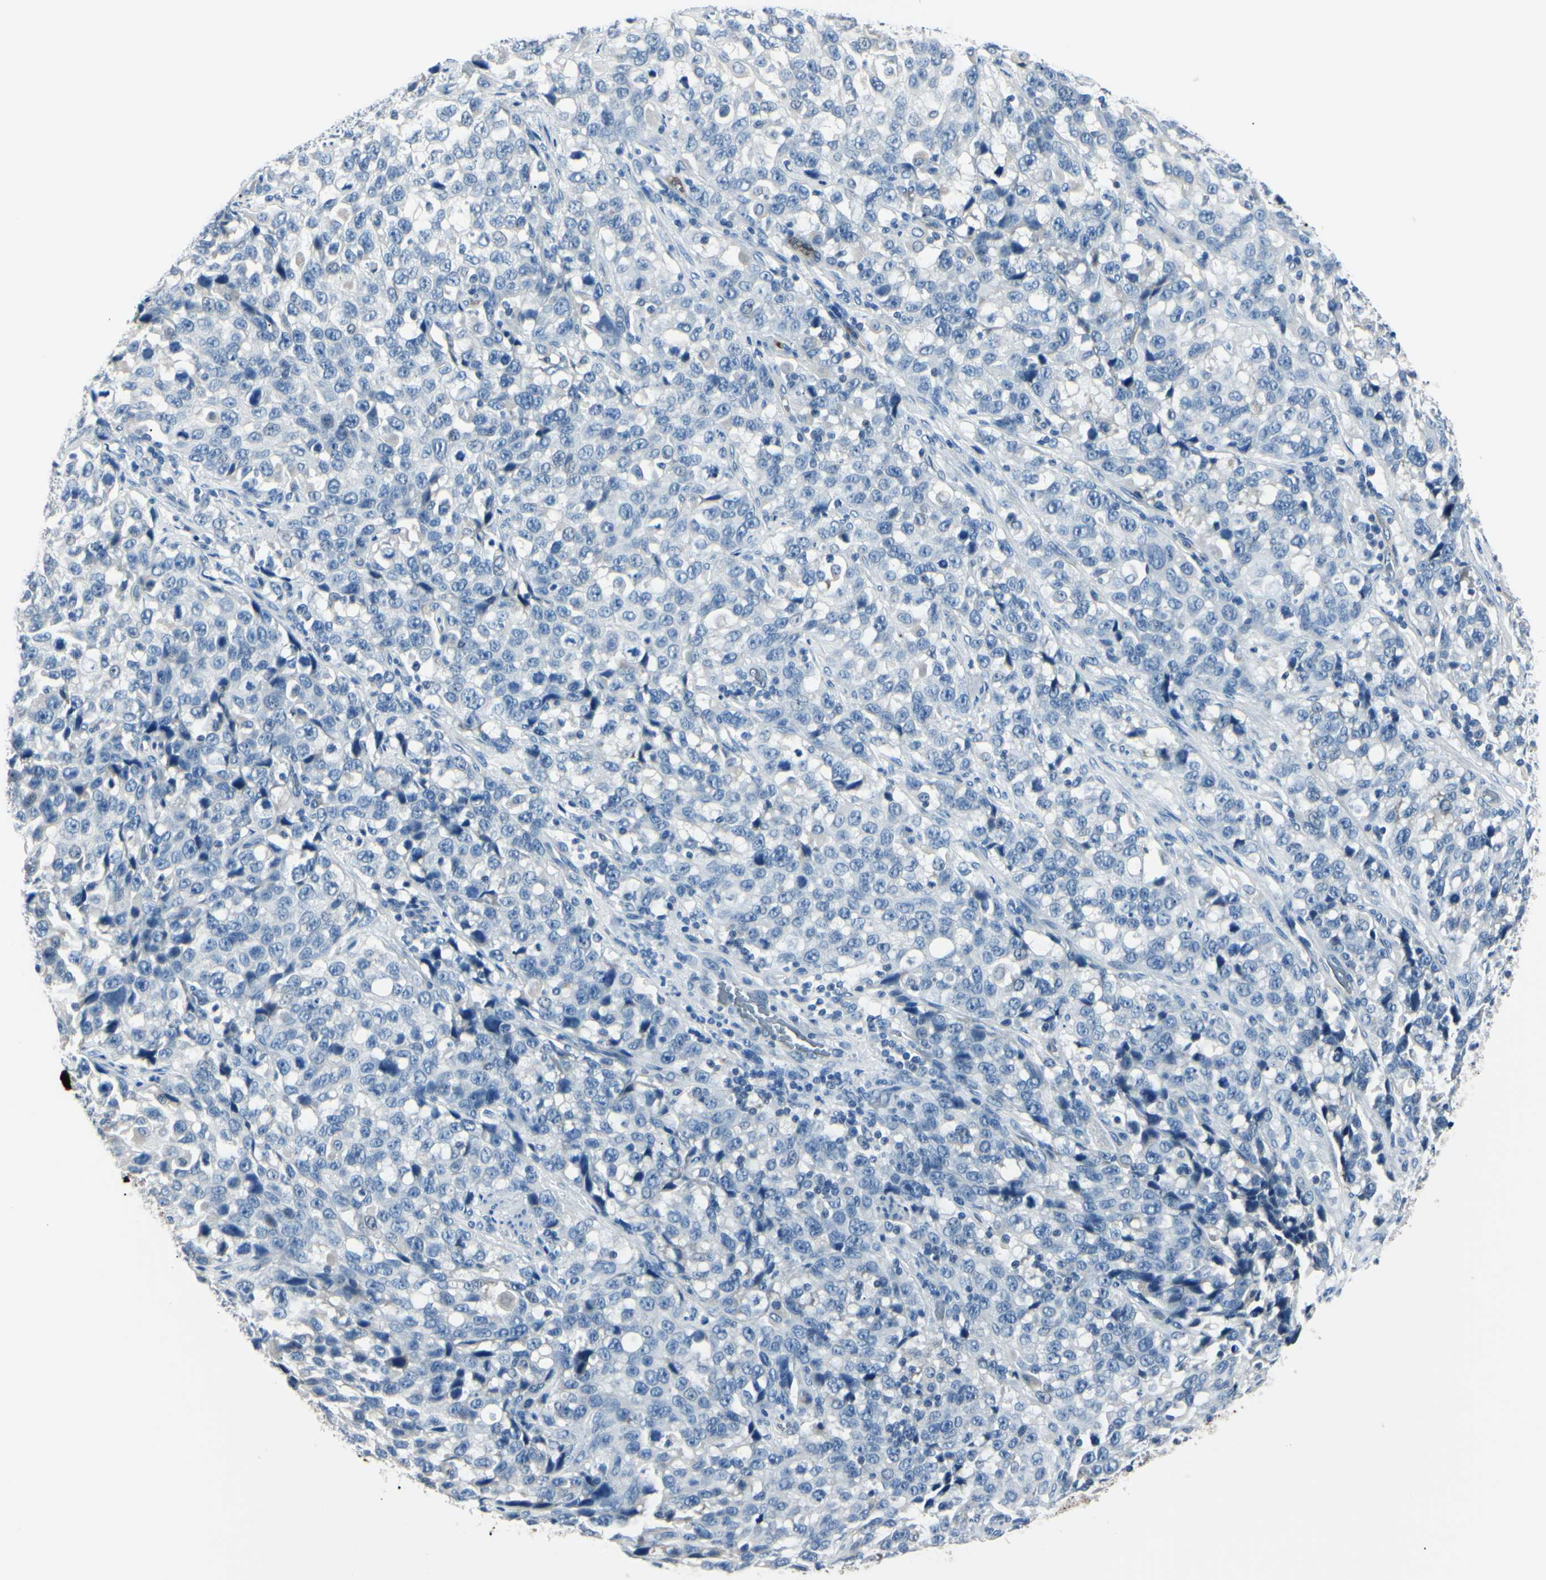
{"staining": {"intensity": "negative", "quantity": "none", "location": "none"}, "tissue": "stomach cancer", "cell_type": "Tumor cells", "image_type": "cancer", "snomed": [{"axis": "morphology", "description": "Normal tissue, NOS"}, {"axis": "morphology", "description": "Adenocarcinoma, NOS"}, {"axis": "topography", "description": "Stomach"}], "caption": "High power microscopy image of an immunohistochemistry photomicrograph of stomach adenocarcinoma, revealing no significant expression in tumor cells.", "gene": "CA2", "patient": {"sex": "male", "age": 48}}